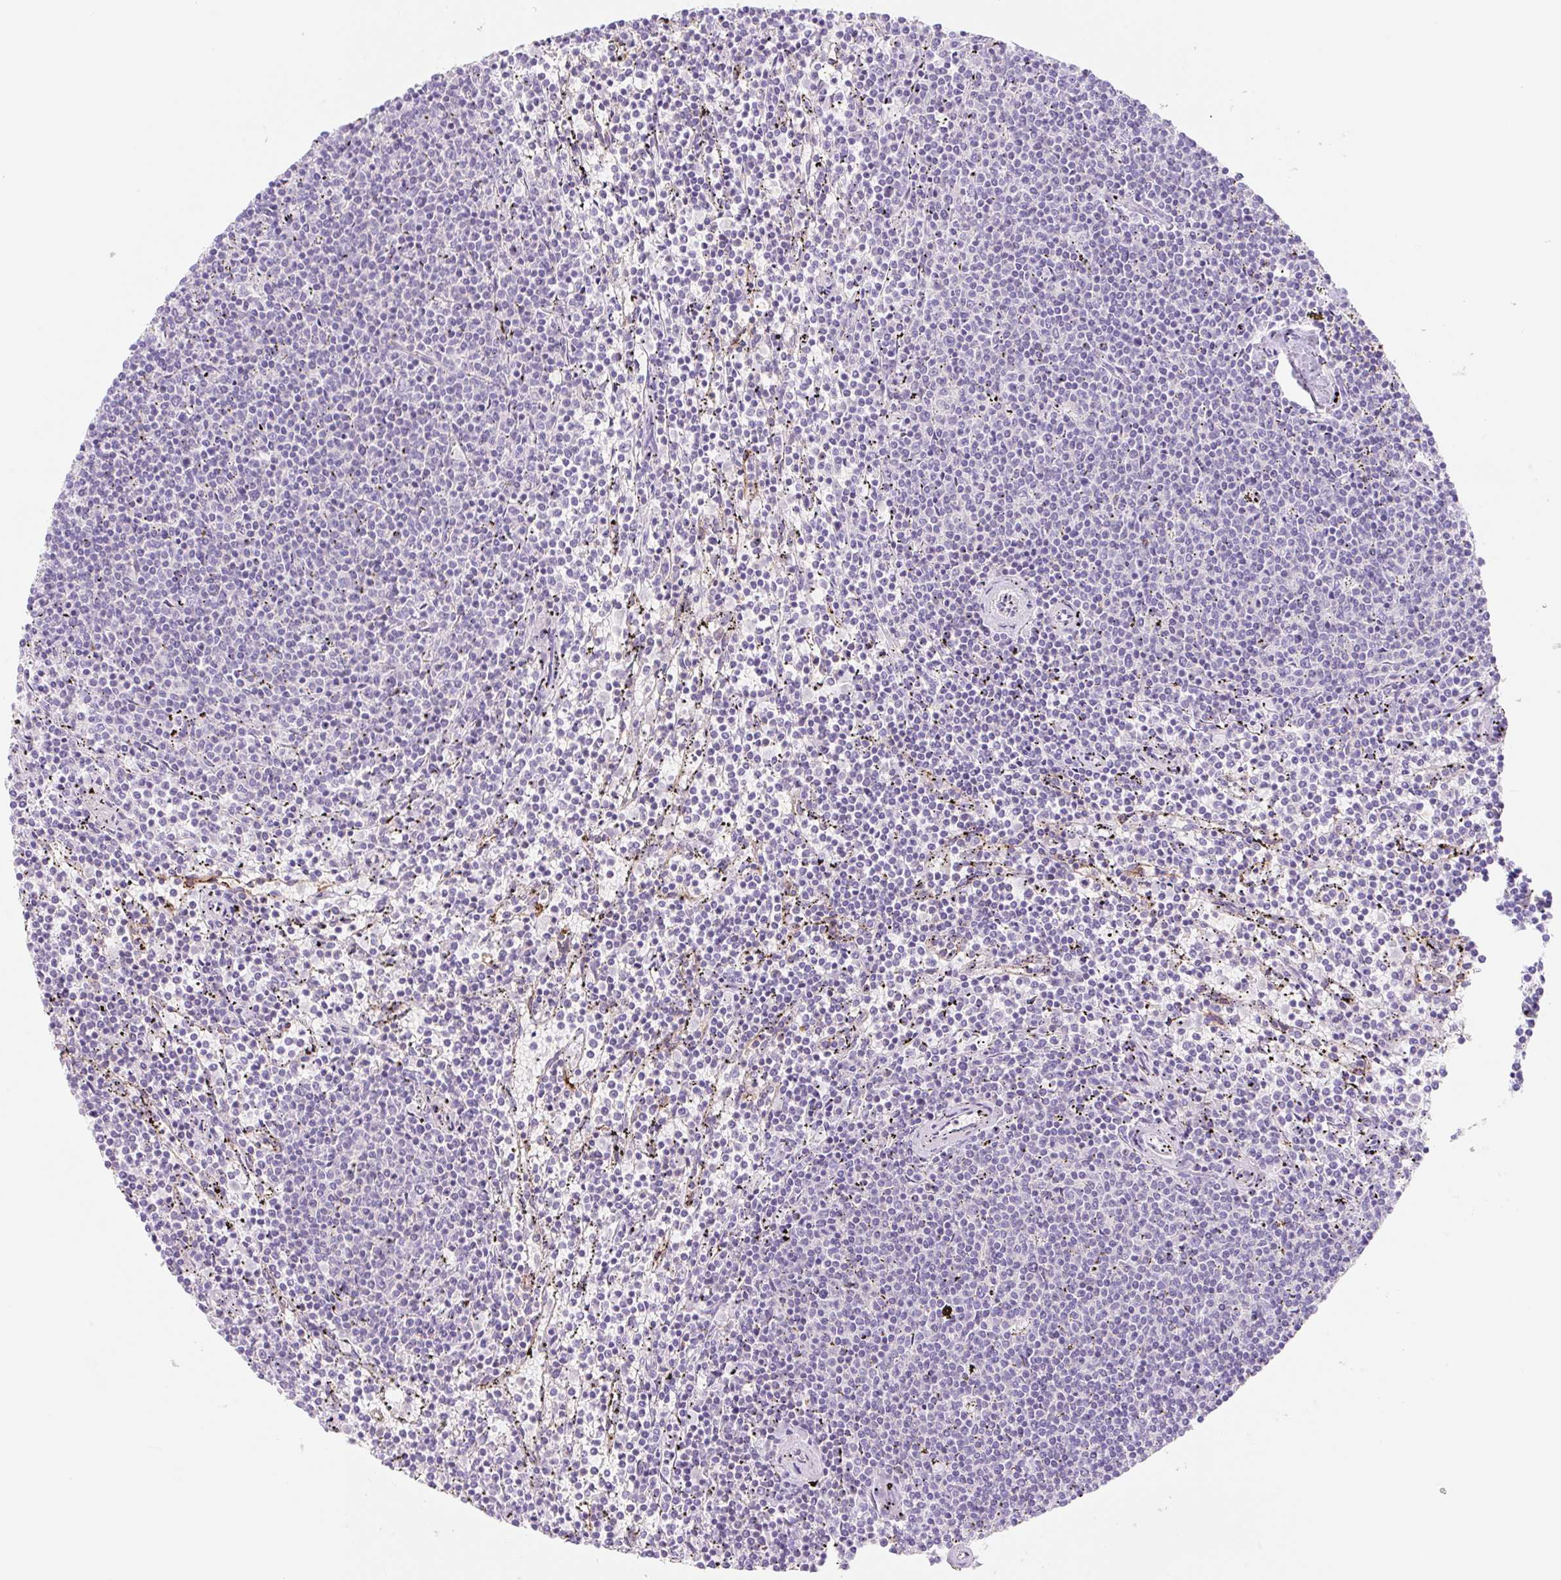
{"staining": {"intensity": "negative", "quantity": "none", "location": "none"}, "tissue": "lymphoma", "cell_type": "Tumor cells", "image_type": "cancer", "snomed": [{"axis": "morphology", "description": "Malignant lymphoma, non-Hodgkin's type, Low grade"}, {"axis": "topography", "description": "Spleen"}], "caption": "Image shows no protein expression in tumor cells of low-grade malignant lymphoma, non-Hodgkin's type tissue.", "gene": "LYVE1", "patient": {"sex": "female", "age": 50}}